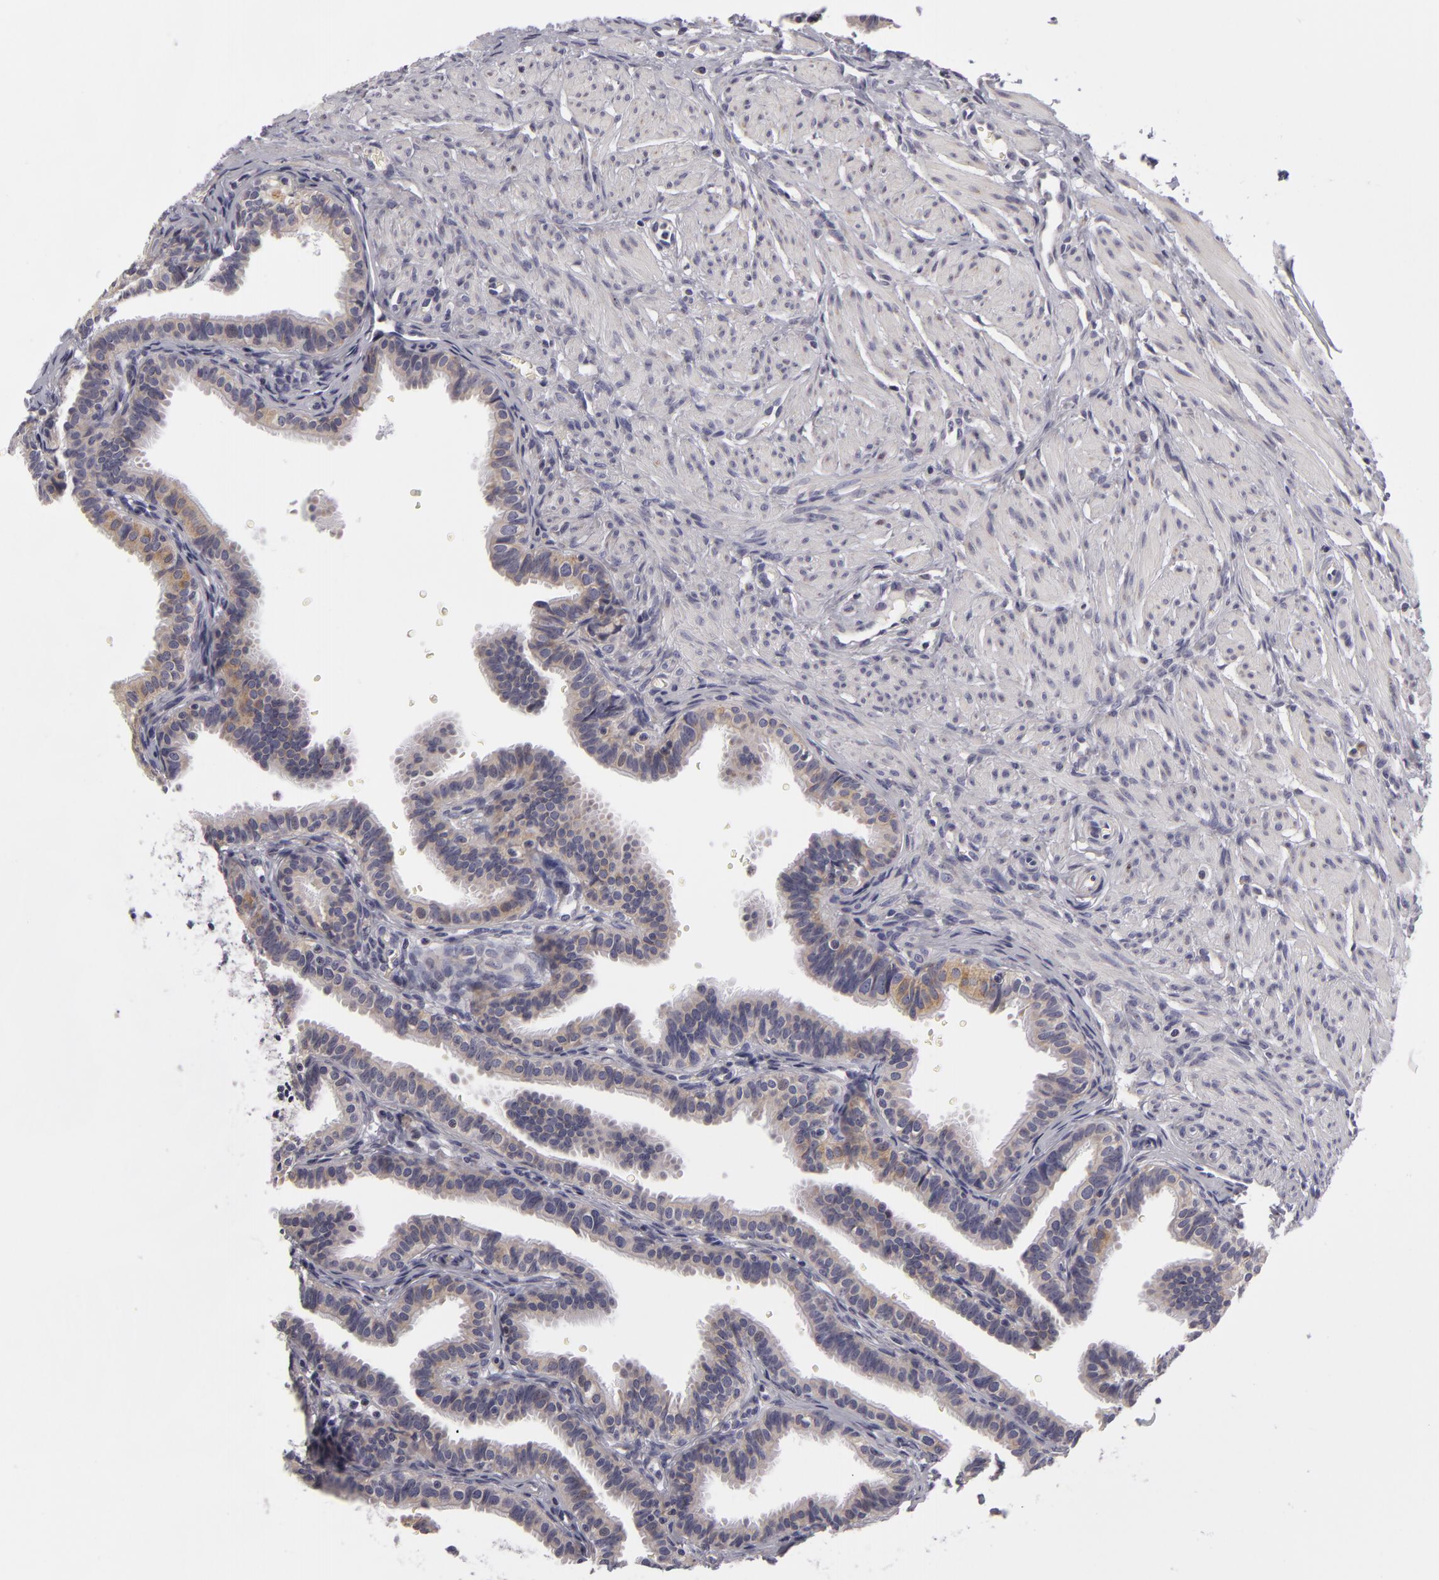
{"staining": {"intensity": "weak", "quantity": ">75%", "location": "cytoplasmic/membranous"}, "tissue": "fallopian tube", "cell_type": "Glandular cells", "image_type": "normal", "snomed": [{"axis": "morphology", "description": "Normal tissue, NOS"}, {"axis": "topography", "description": "Fallopian tube"}], "caption": "Brown immunohistochemical staining in unremarkable fallopian tube exhibits weak cytoplasmic/membranous staining in about >75% of glandular cells. (DAB (3,3'-diaminobenzidine) IHC with brightfield microscopy, high magnification).", "gene": "ATP2B3", "patient": {"sex": "female", "age": 32}}